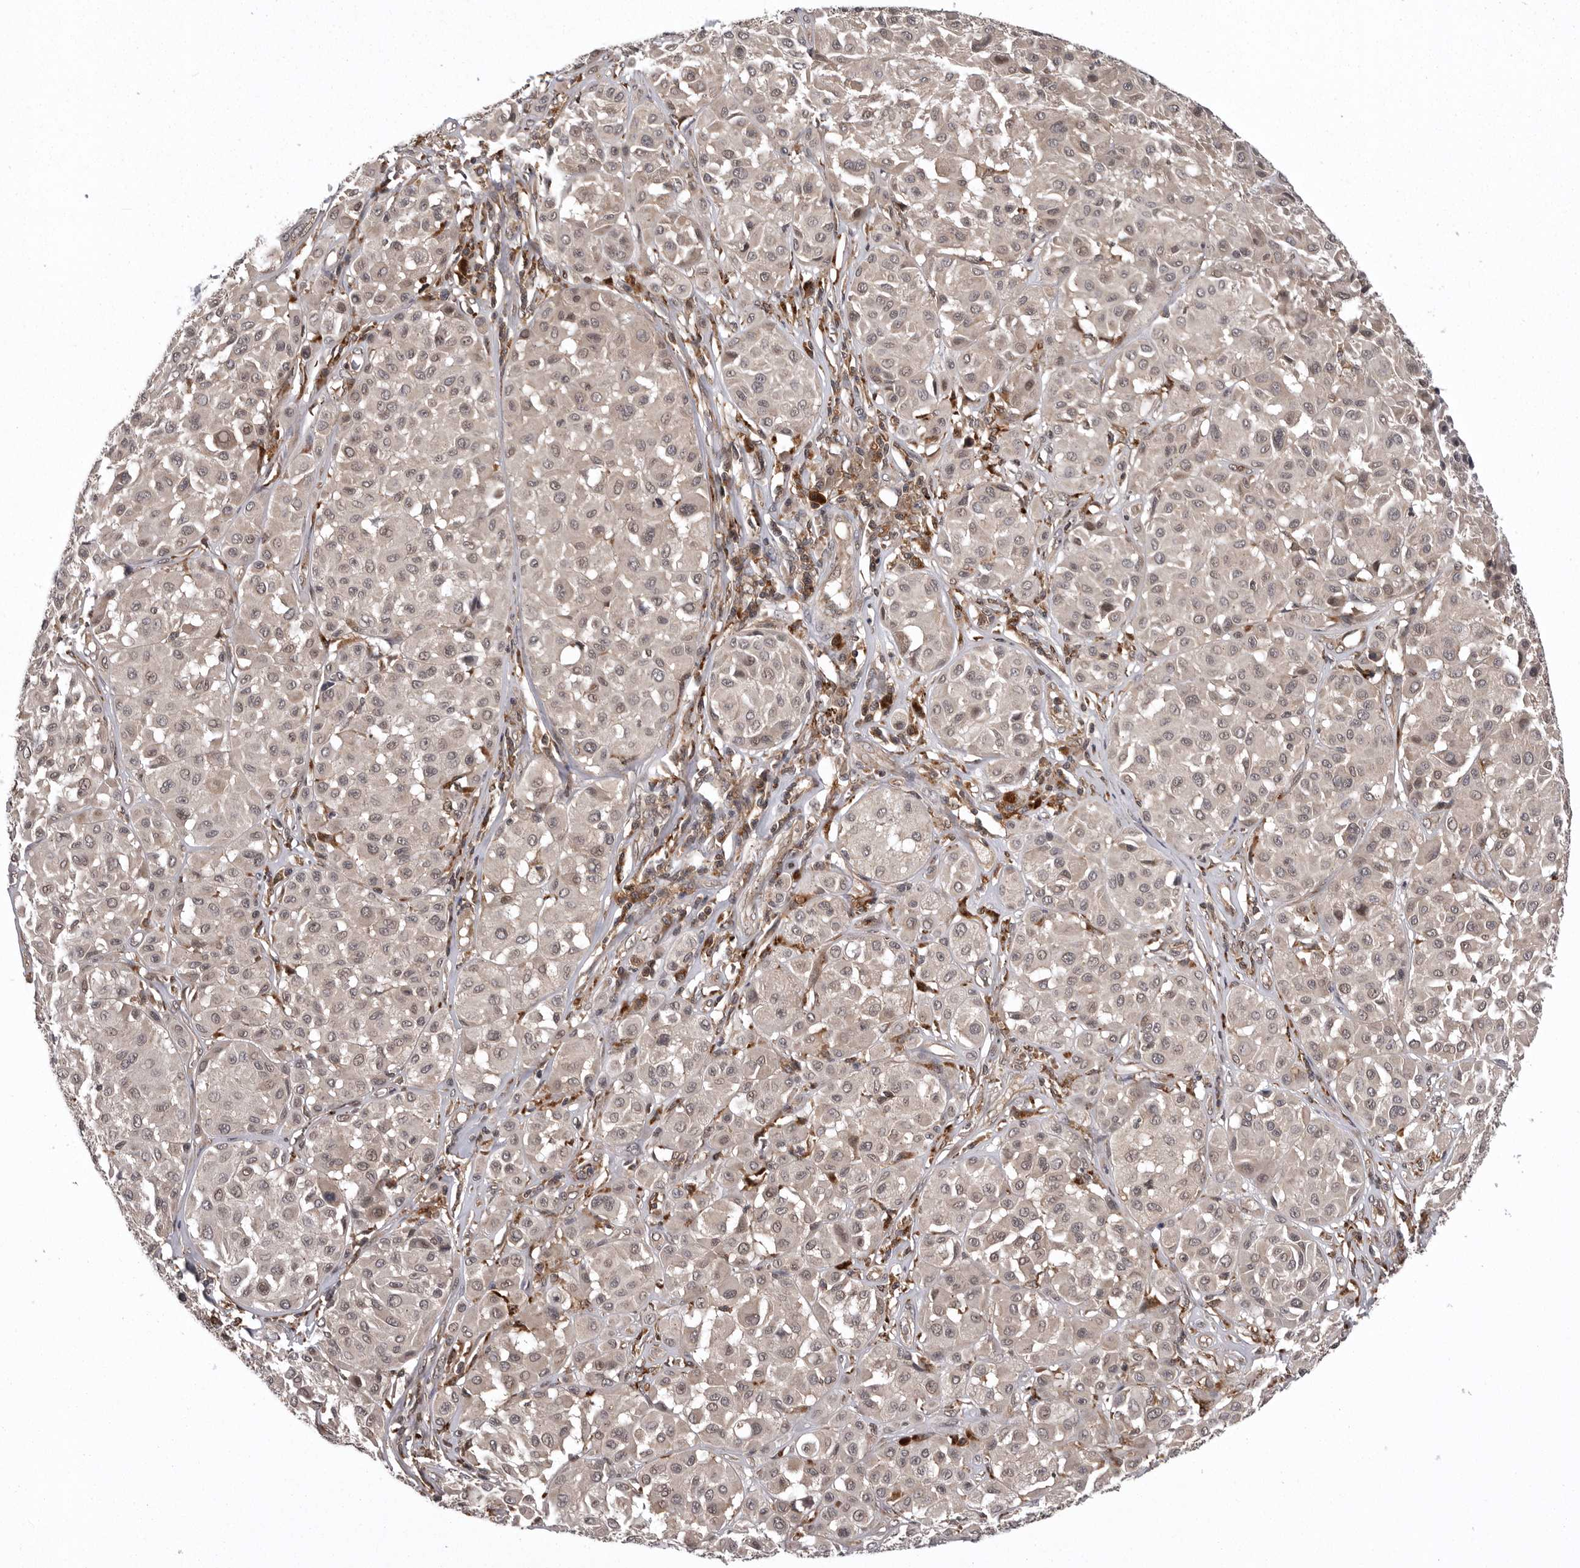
{"staining": {"intensity": "weak", "quantity": "25%-75%", "location": "nuclear"}, "tissue": "melanoma", "cell_type": "Tumor cells", "image_type": "cancer", "snomed": [{"axis": "morphology", "description": "Malignant melanoma, Metastatic site"}, {"axis": "topography", "description": "Soft tissue"}], "caption": "This is a photomicrograph of immunohistochemistry staining of melanoma, which shows weak positivity in the nuclear of tumor cells.", "gene": "AOAH", "patient": {"sex": "male", "age": 41}}